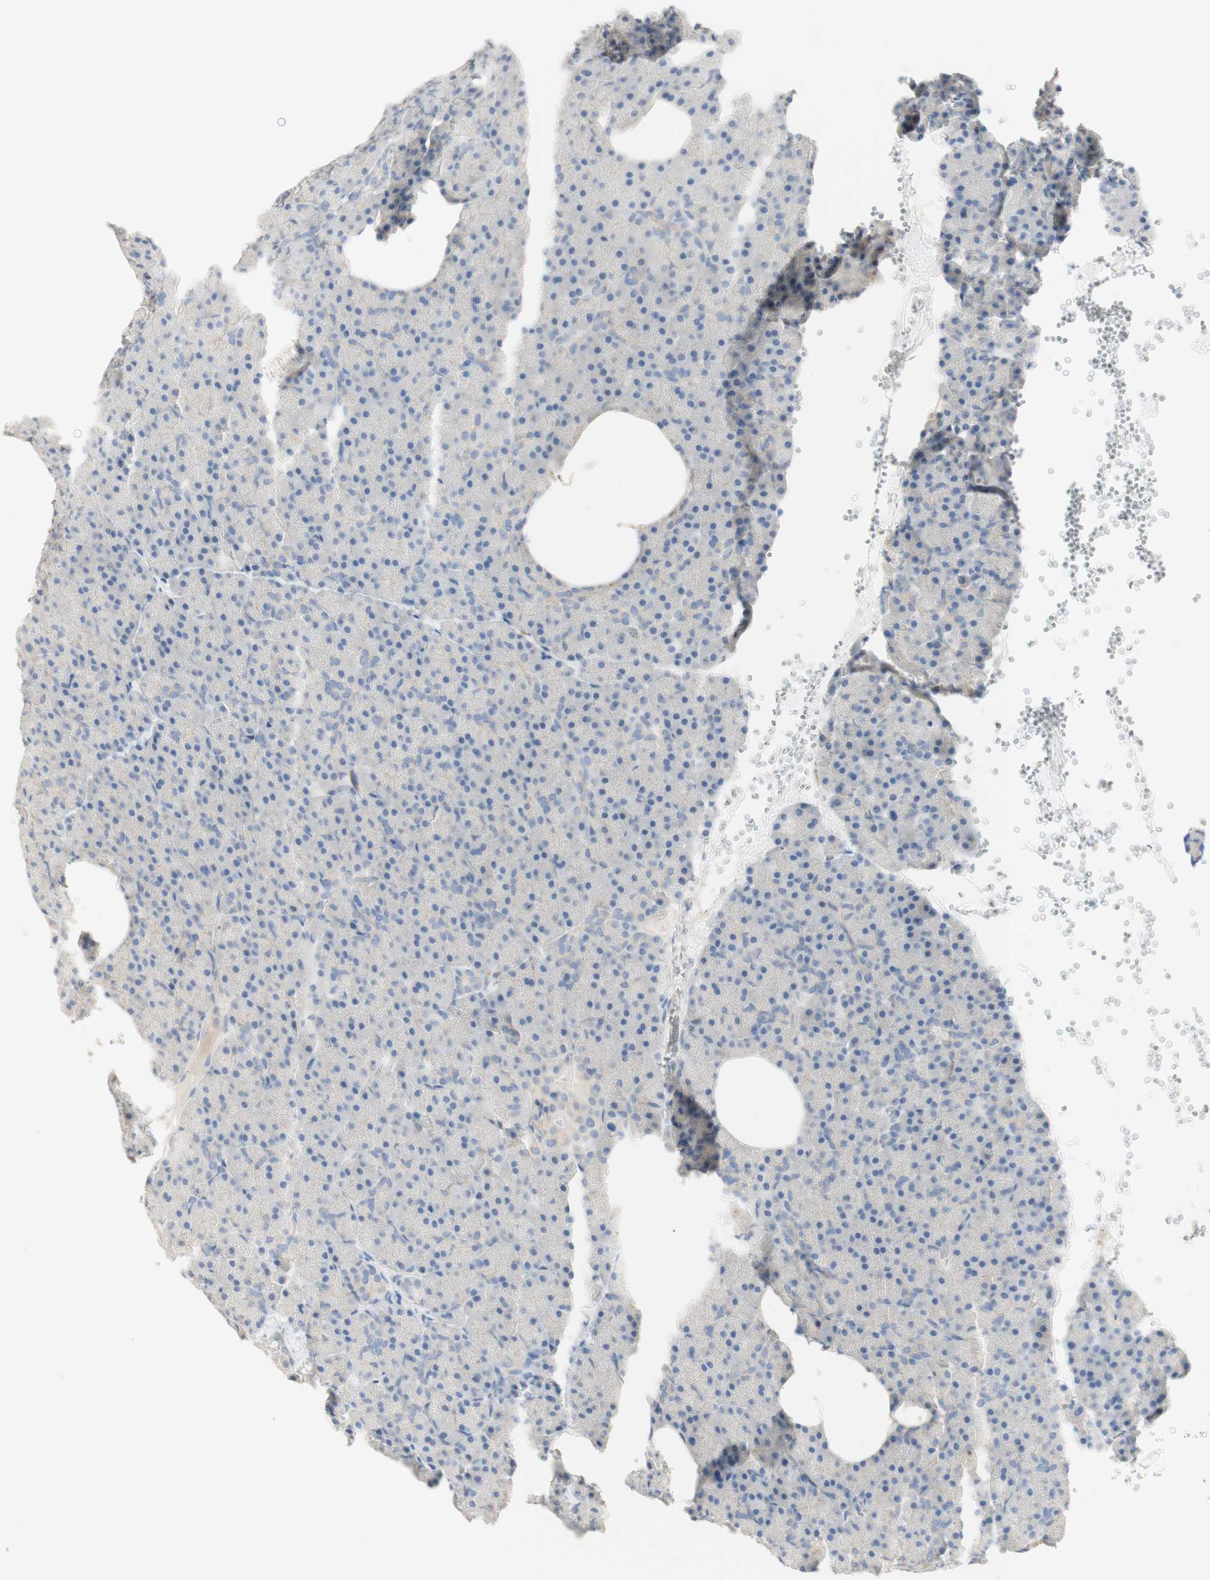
{"staining": {"intensity": "negative", "quantity": "none", "location": "none"}, "tissue": "pancreas", "cell_type": "Exocrine glandular cells", "image_type": "normal", "snomed": [{"axis": "morphology", "description": "Normal tissue, NOS"}, {"axis": "topography", "description": "Pancreas"}], "caption": "IHC image of benign pancreas stained for a protein (brown), which exhibits no positivity in exocrine glandular cells.", "gene": "MANEA", "patient": {"sex": "female", "age": 35}}